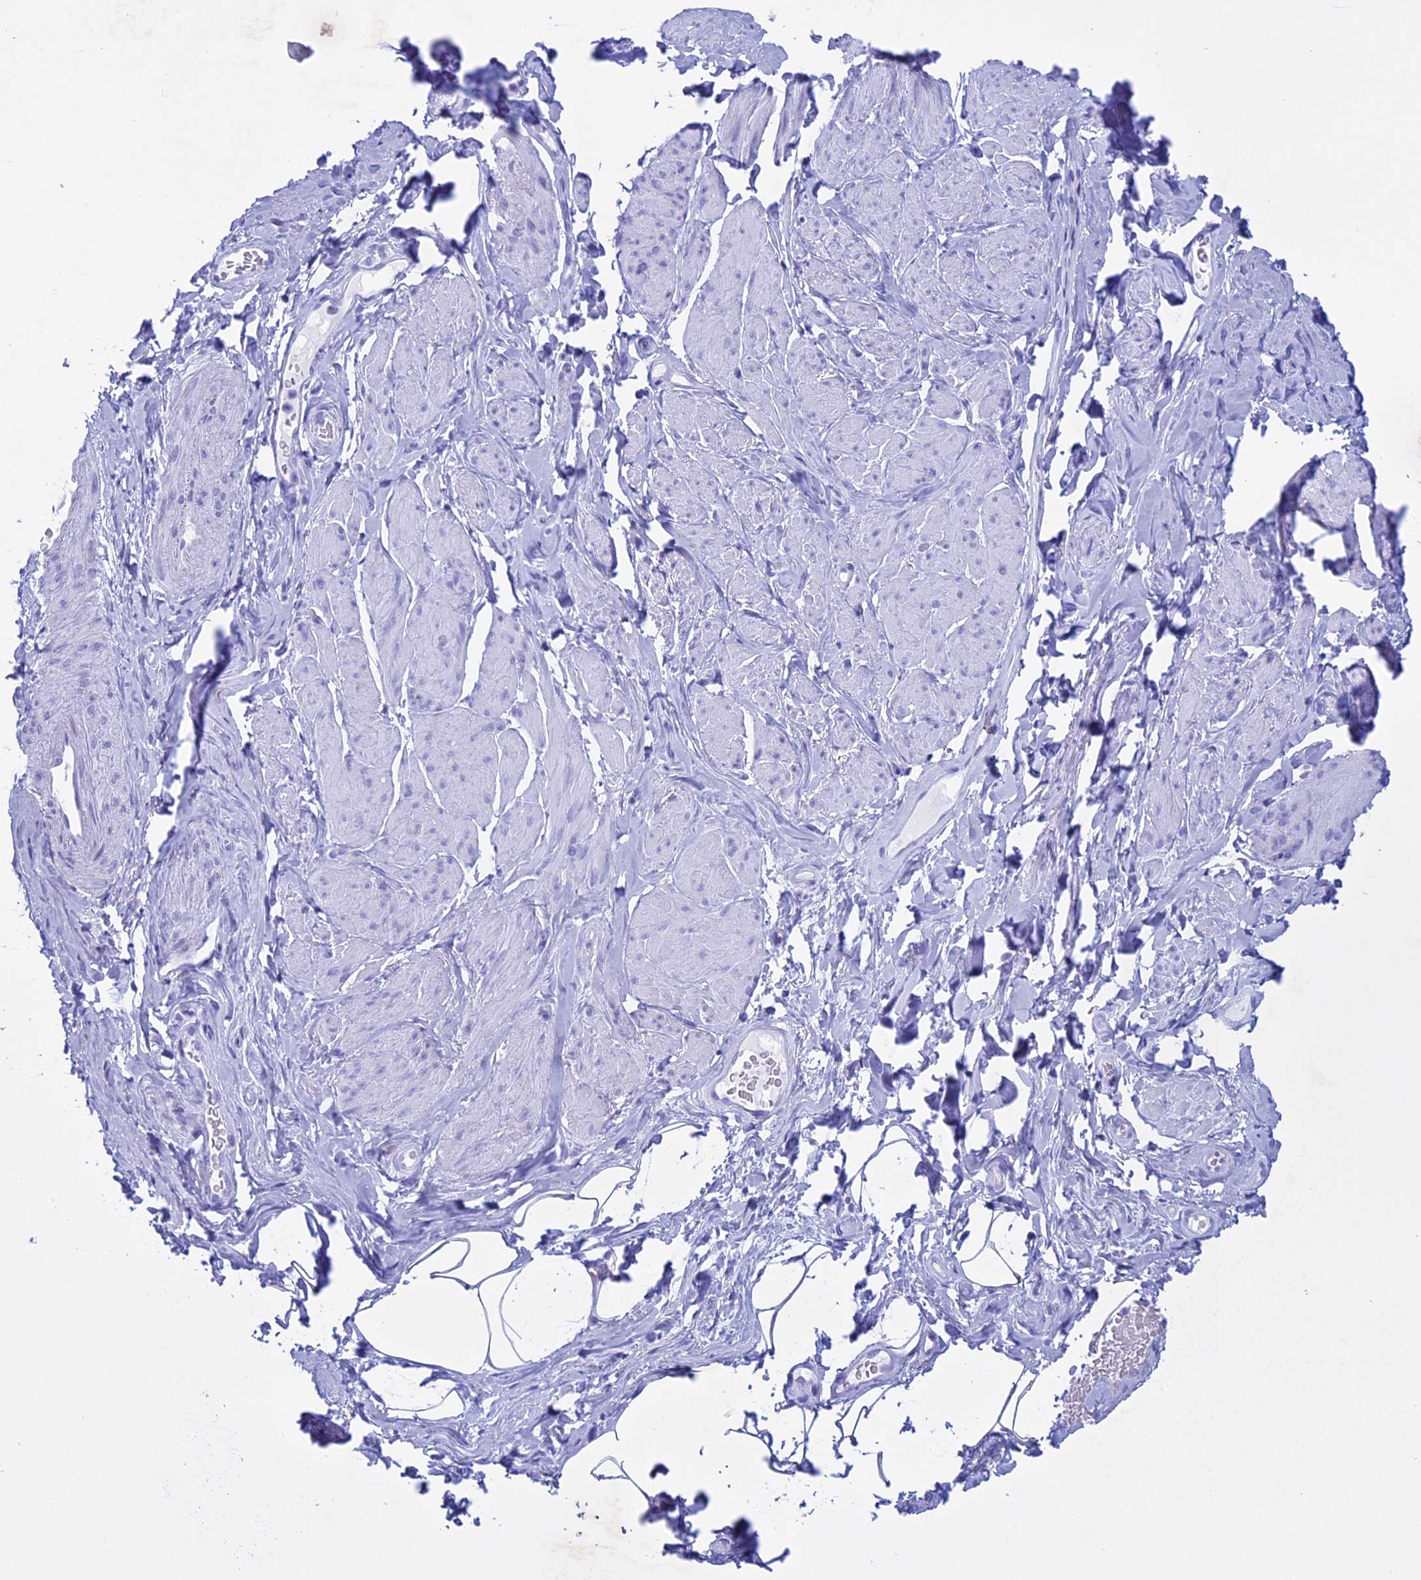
{"staining": {"intensity": "negative", "quantity": "none", "location": "none"}, "tissue": "smooth muscle", "cell_type": "Smooth muscle cells", "image_type": "normal", "snomed": [{"axis": "morphology", "description": "Normal tissue, NOS"}, {"axis": "topography", "description": "Smooth muscle"}, {"axis": "topography", "description": "Peripheral nerve tissue"}], "caption": "Smooth muscle was stained to show a protein in brown. There is no significant positivity in smooth muscle cells. (Brightfield microscopy of DAB (3,3'-diaminobenzidine) immunohistochemistry at high magnification).", "gene": "KCTD21", "patient": {"sex": "male", "age": 69}}